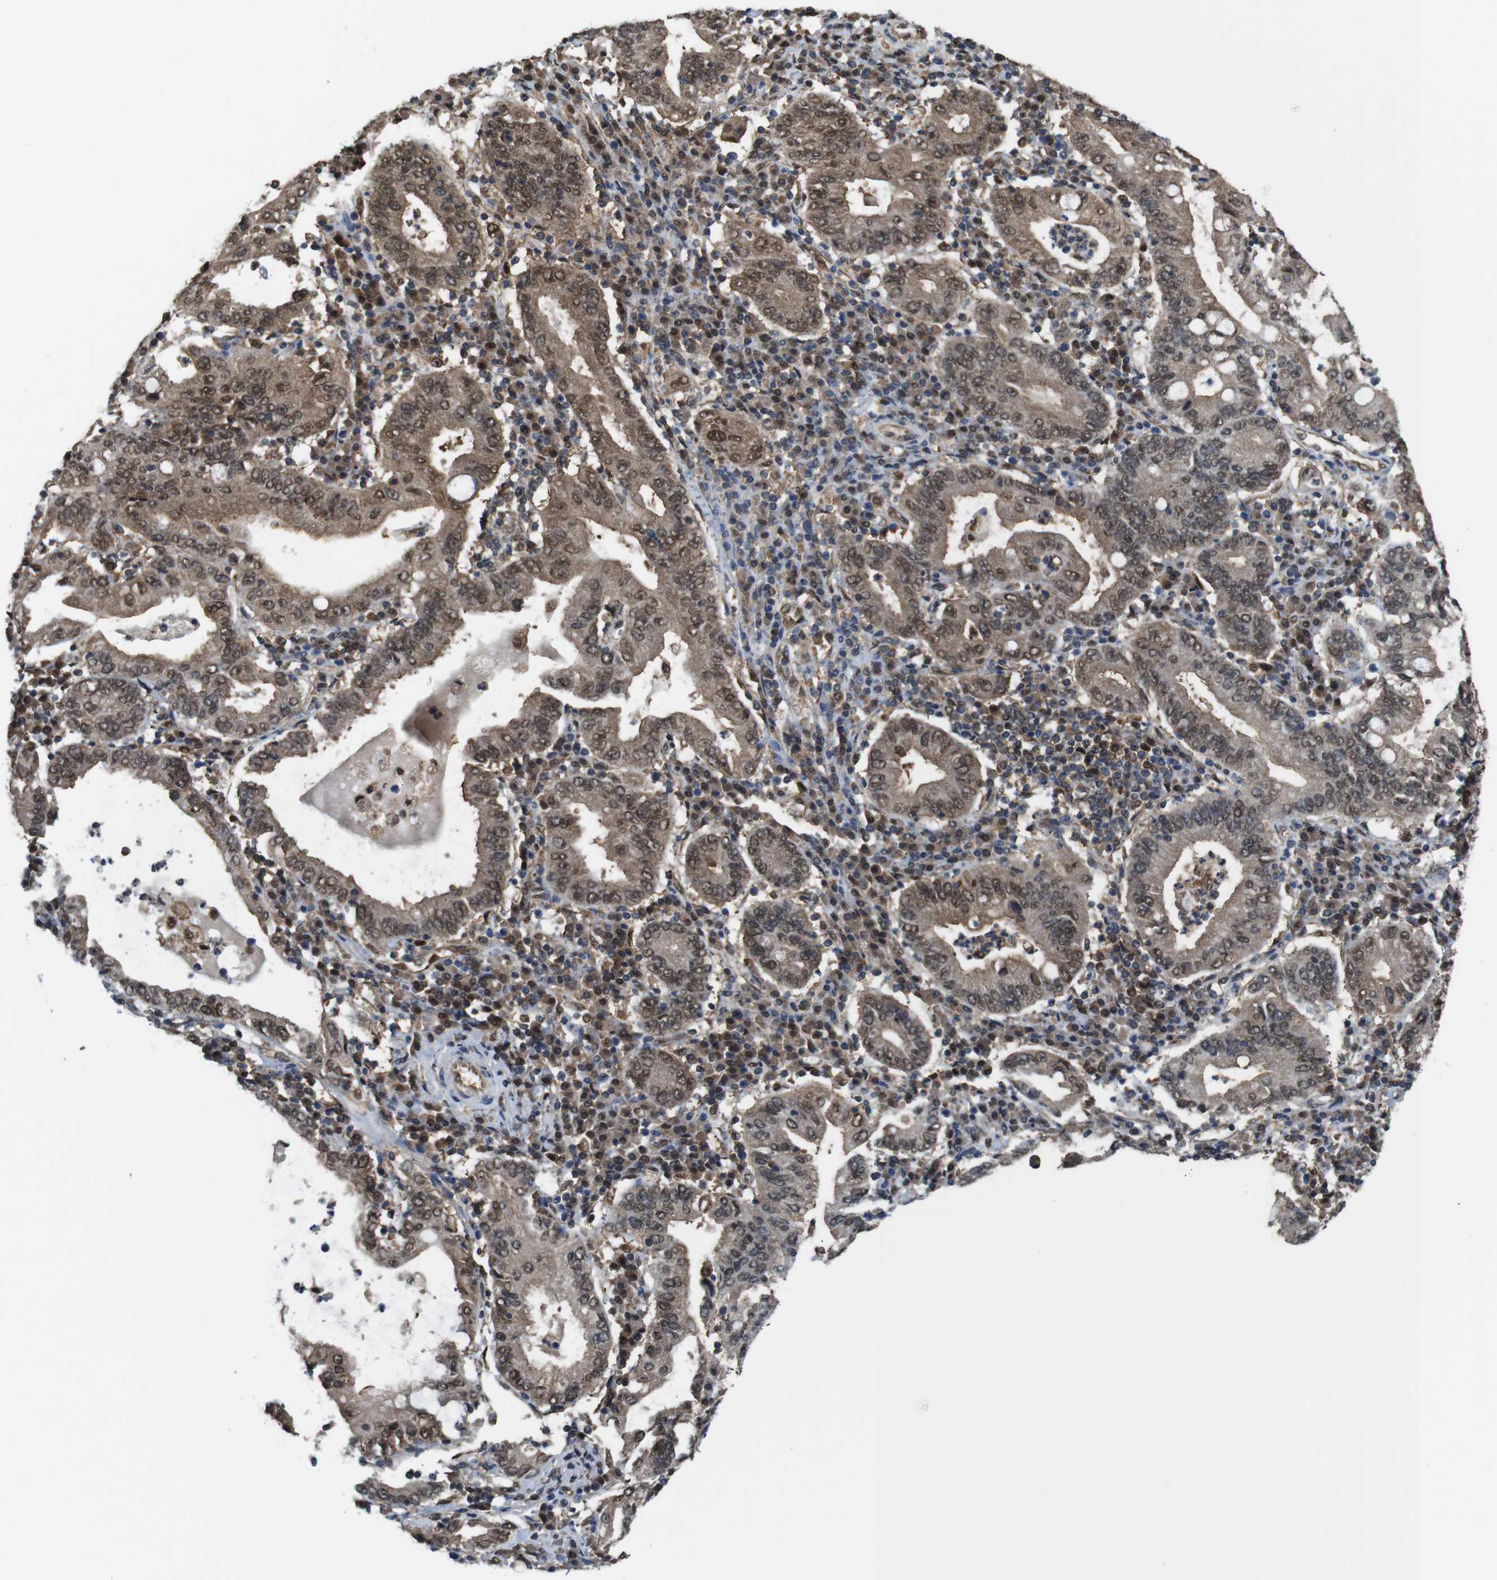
{"staining": {"intensity": "moderate", "quantity": ">75%", "location": "cytoplasmic/membranous,nuclear"}, "tissue": "stomach cancer", "cell_type": "Tumor cells", "image_type": "cancer", "snomed": [{"axis": "morphology", "description": "Normal tissue, NOS"}, {"axis": "morphology", "description": "Adenocarcinoma, NOS"}, {"axis": "topography", "description": "Esophagus"}, {"axis": "topography", "description": "Stomach, upper"}, {"axis": "topography", "description": "Peripheral nerve tissue"}], "caption": "Adenocarcinoma (stomach) stained with DAB immunohistochemistry (IHC) reveals medium levels of moderate cytoplasmic/membranous and nuclear expression in about >75% of tumor cells.", "gene": "YWHAG", "patient": {"sex": "male", "age": 62}}